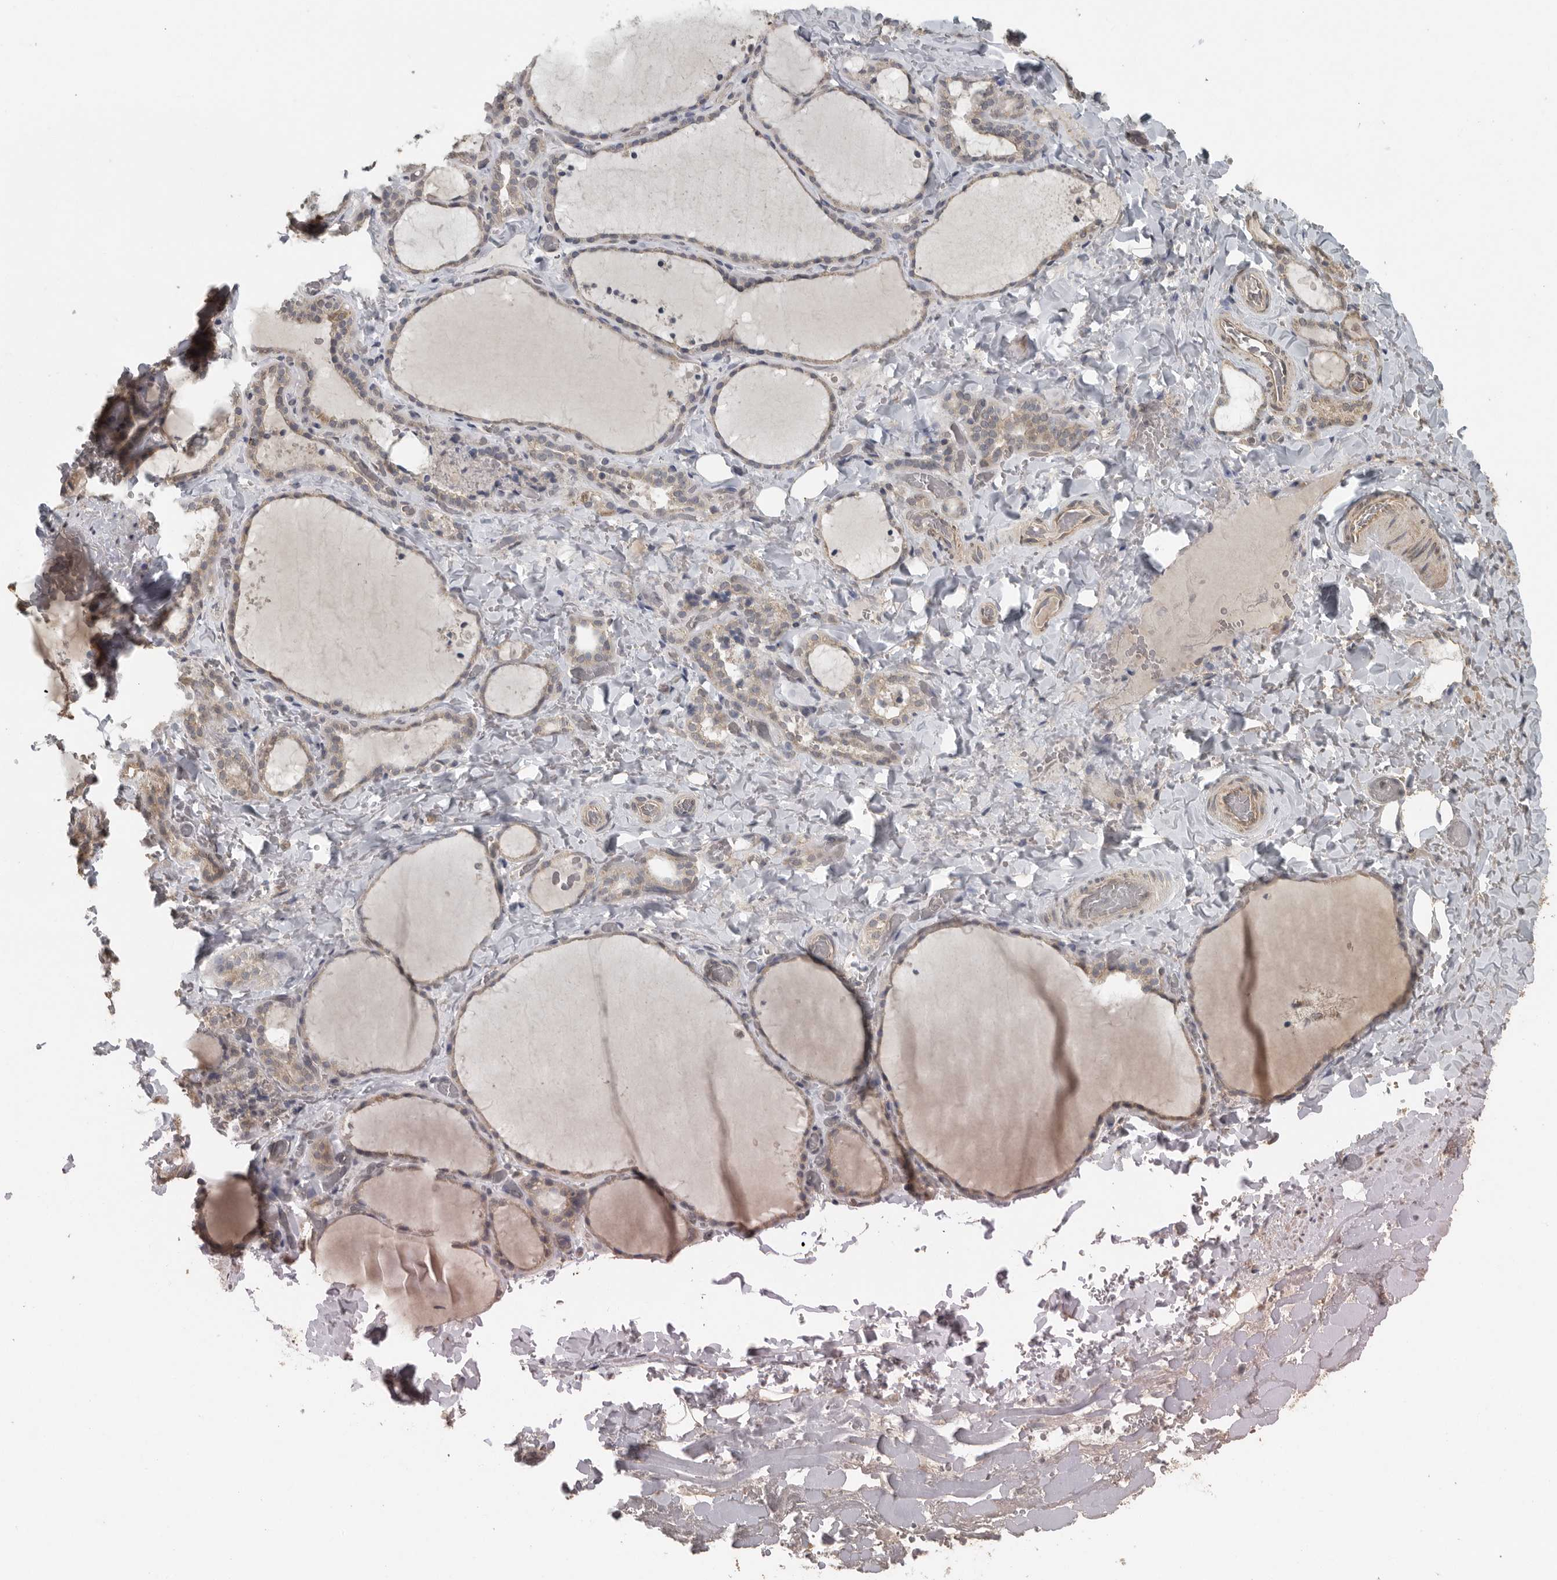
{"staining": {"intensity": "weak", "quantity": ">75%", "location": "cytoplasmic/membranous"}, "tissue": "thyroid gland", "cell_type": "Glandular cells", "image_type": "normal", "snomed": [{"axis": "morphology", "description": "Normal tissue, NOS"}, {"axis": "topography", "description": "Thyroid gland"}], "caption": "Immunohistochemical staining of benign human thyroid gland exhibits >75% levels of weak cytoplasmic/membranous protein positivity in about >75% of glandular cells.", "gene": "AFAP1", "patient": {"sex": "female", "age": 22}}